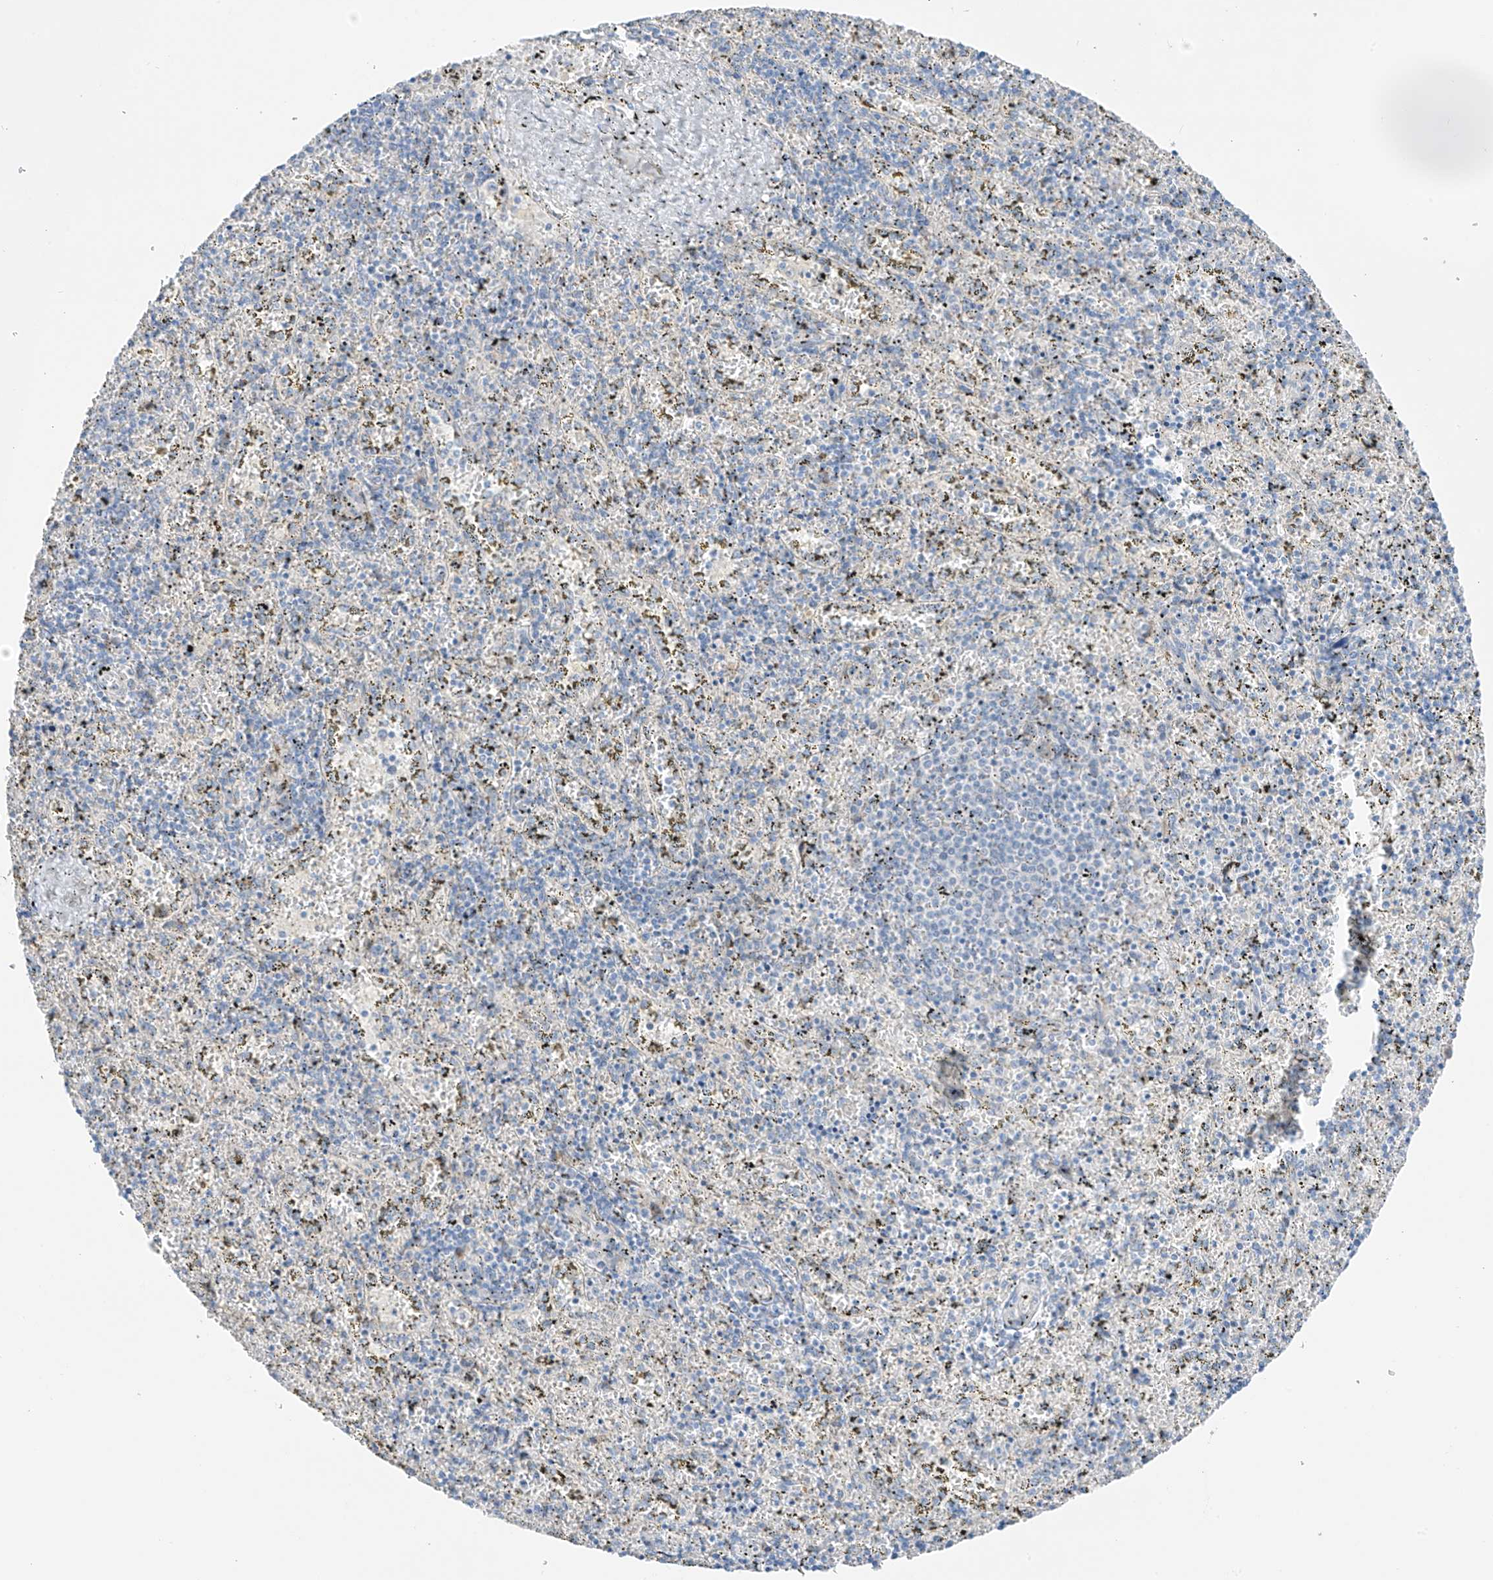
{"staining": {"intensity": "negative", "quantity": "none", "location": "none"}, "tissue": "spleen", "cell_type": "Cells in red pulp", "image_type": "normal", "snomed": [{"axis": "morphology", "description": "Normal tissue, NOS"}, {"axis": "topography", "description": "Spleen"}], "caption": "A high-resolution histopathology image shows immunohistochemistry staining of unremarkable spleen, which demonstrates no significant positivity in cells in red pulp.", "gene": "NALCN", "patient": {"sex": "male", "age": 11}}